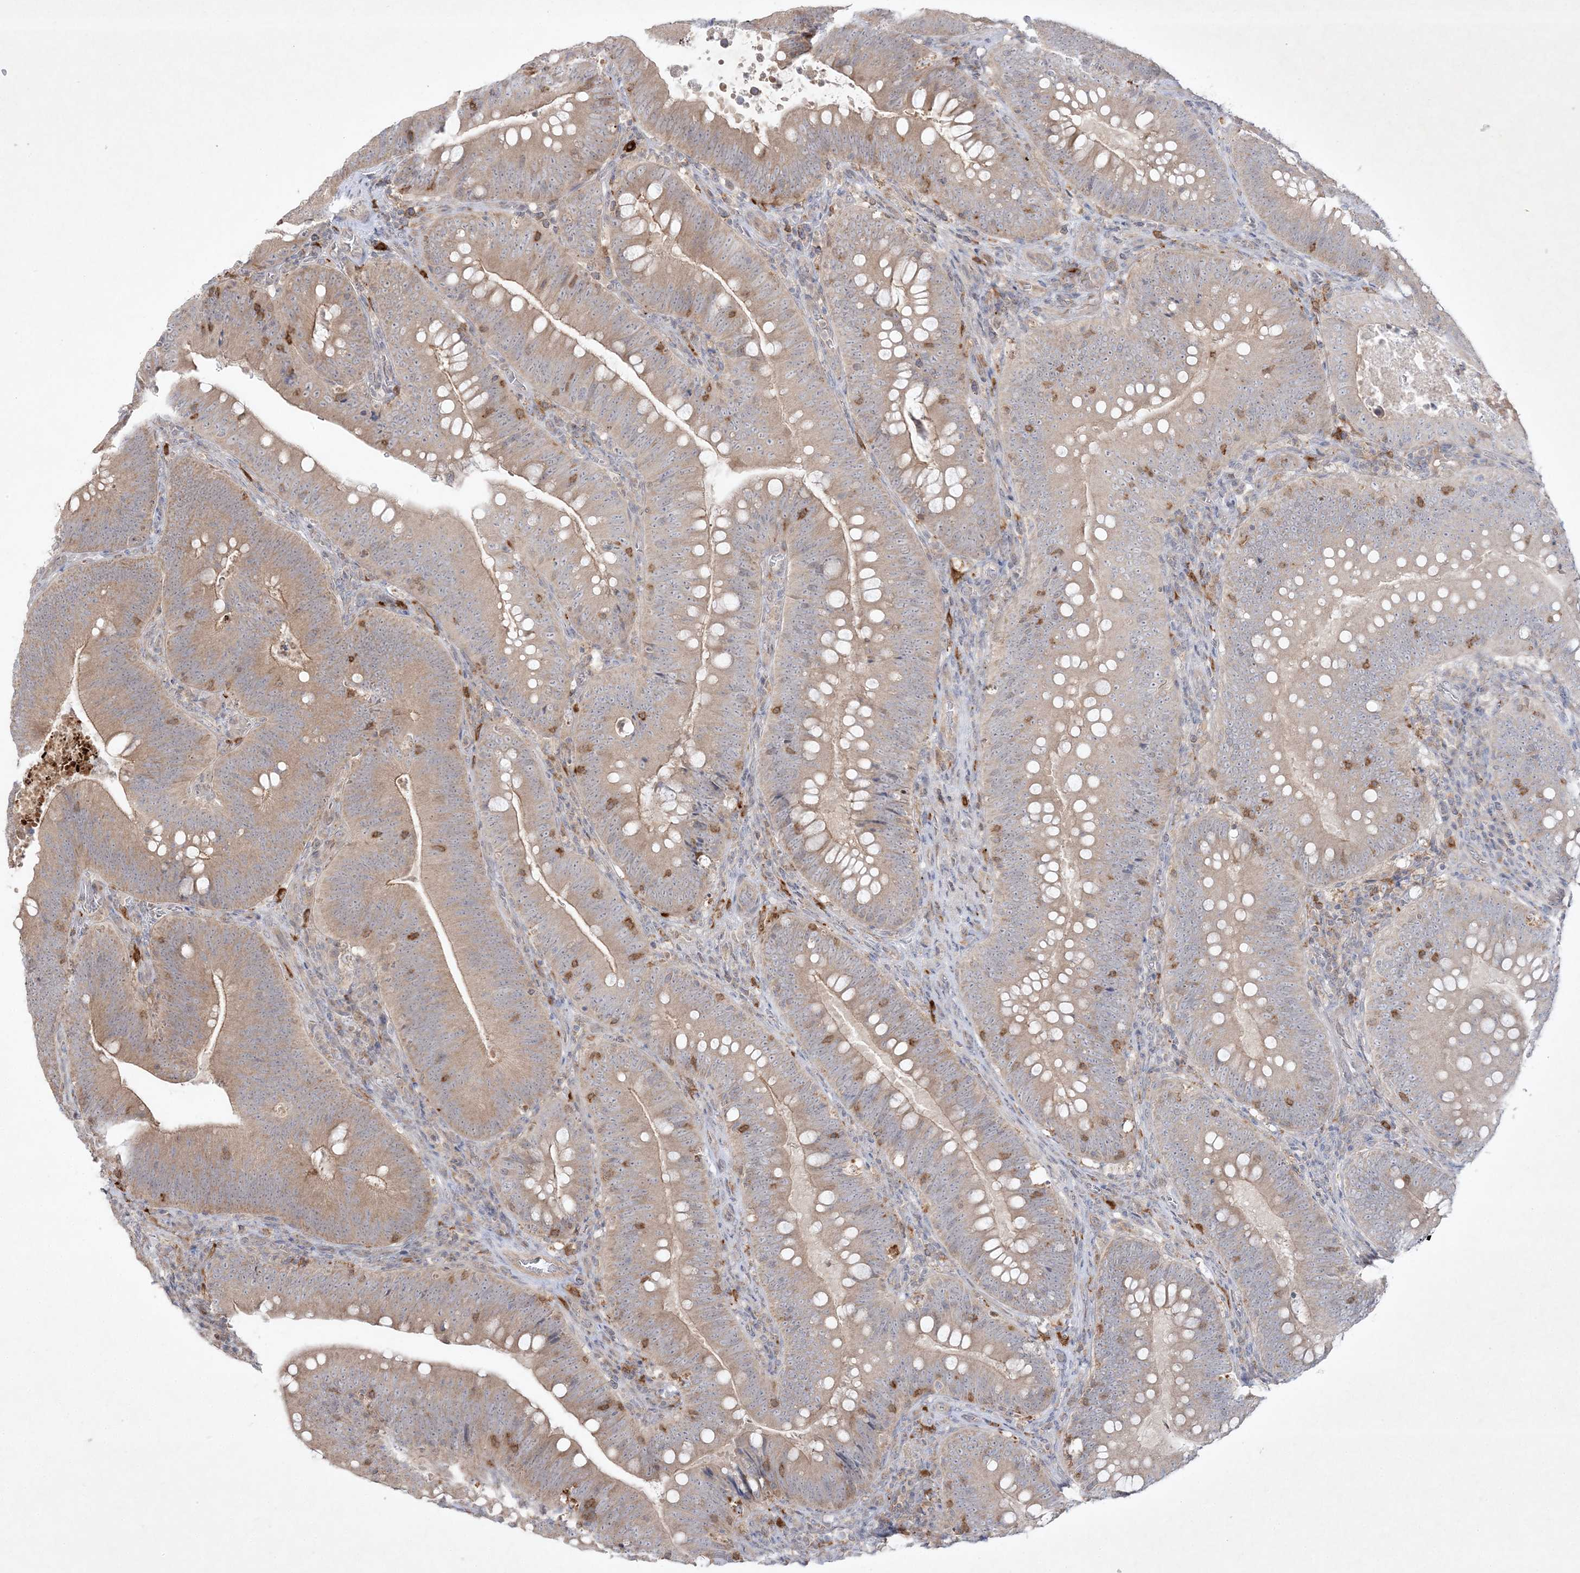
{"staining": {"intensity": "weak", "quantity": ">75%", "location": "cytoplasmic/membranous"}, "tissue": "colorectal cancer", "cell_type": "Tumor cells", "image_type": "cancer", "snomed": [{"axis": "morphology", "description": "Normal tissue, NOS"}, {"axis": "topography", "description": "Colon"}], "caption": "Protein staining by IHC exhibits weak cytoplasmic/membranous expression in approximately >75% of tumor cells in colorectal cancer.", "gene": "CLNK", "patient": {"sex": "female", "age": 82}}